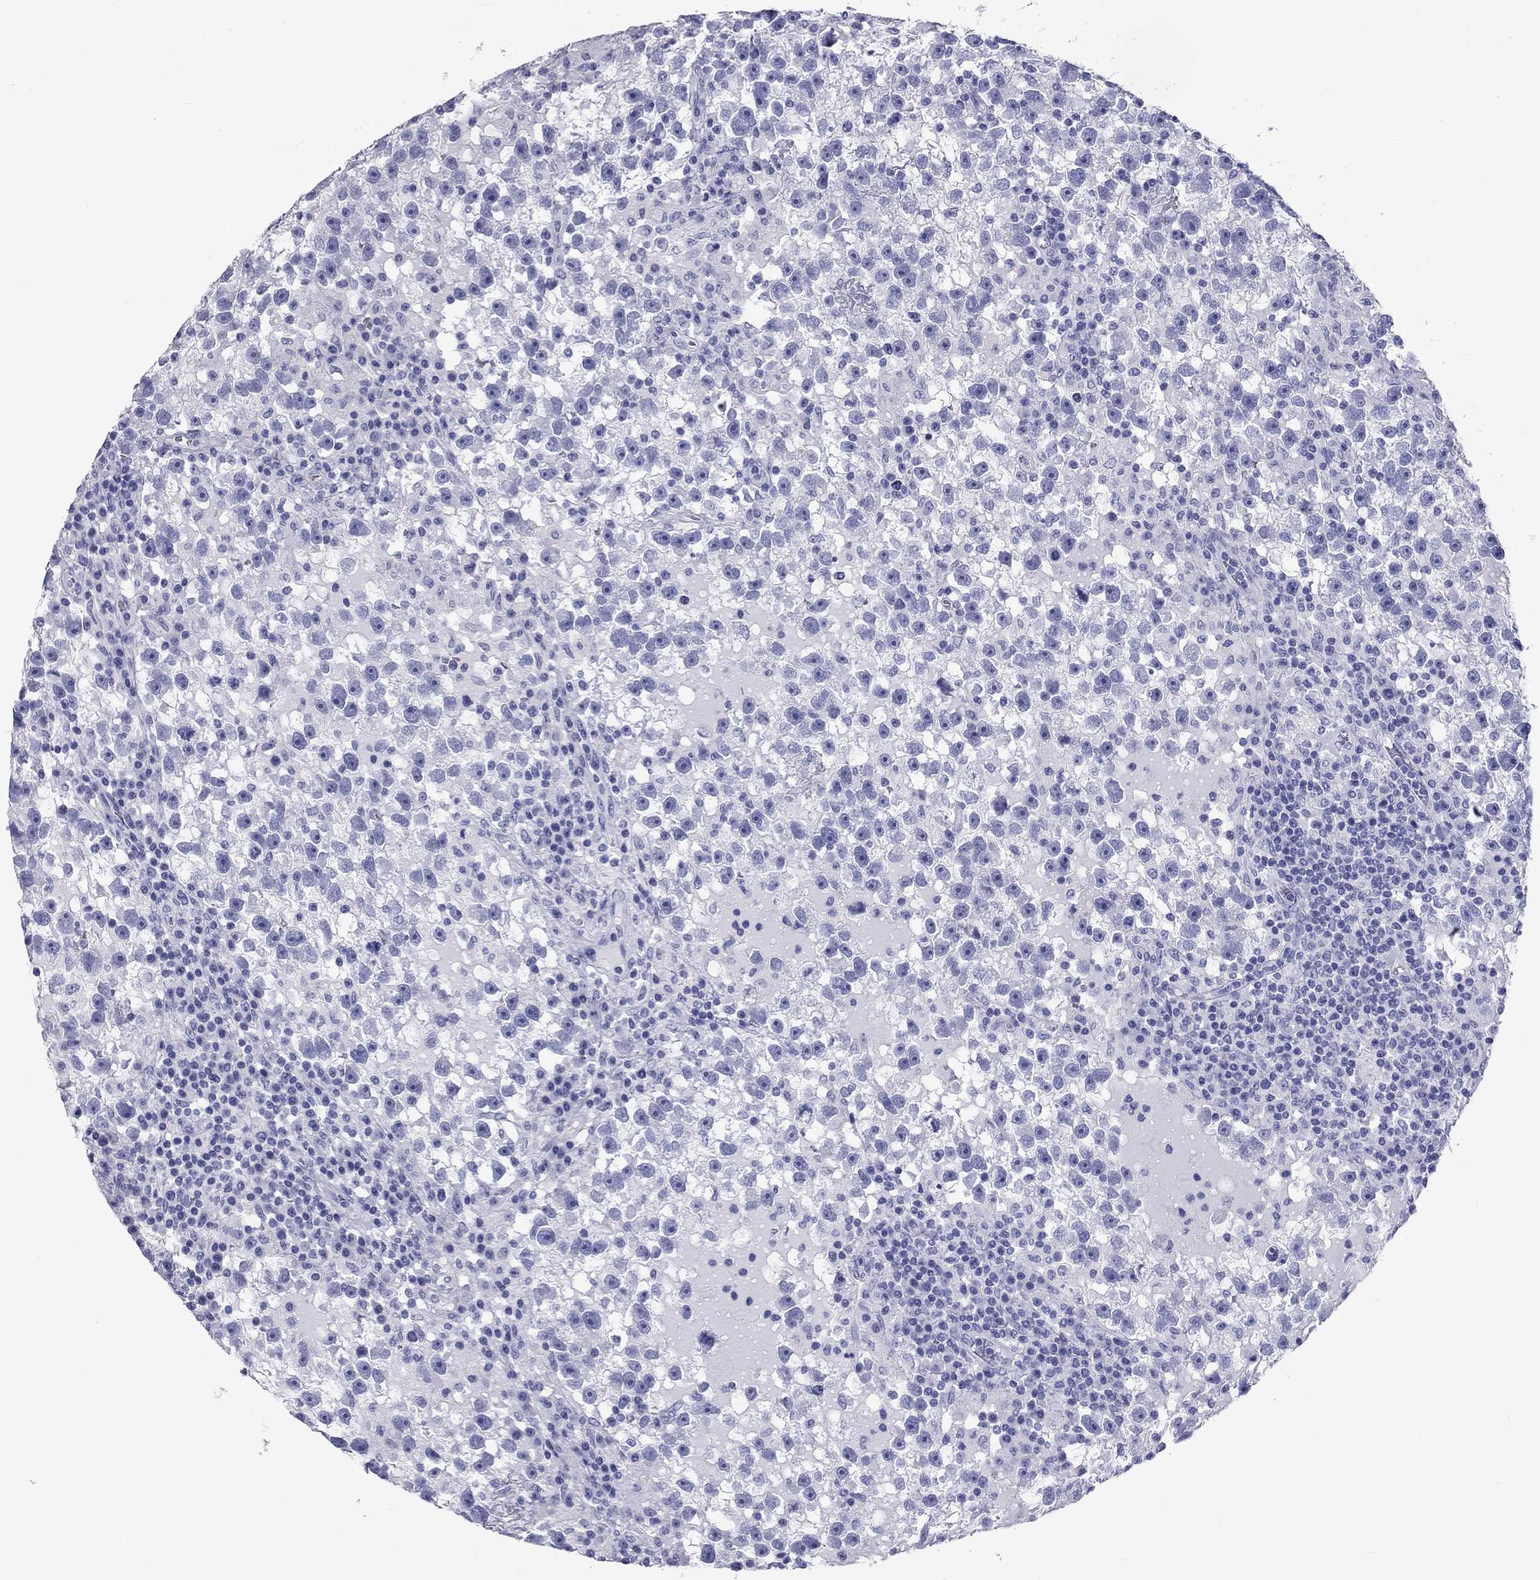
{"staining": {"intensity": "negative", "quantity": "none", "location": "none"}, "tissue": "testis cancer", "cell_type": "Tumor cells", "image_type": "cancer", "snomed": [{"axis": "morphology", "description": "Seminoma, NOS"}, {"axis": "topography", "description": "Testis"}], "caption": "High magnification brightfield microscopy of seminoma (testis) stained with DAB (3,3'-diaminobenzidine) (brown) and counterstained with hematoxylin (blue): tumor cells show no significant positivity.", "gene": "DNALI1", "patient": {"sex": "male", "age": 47}}